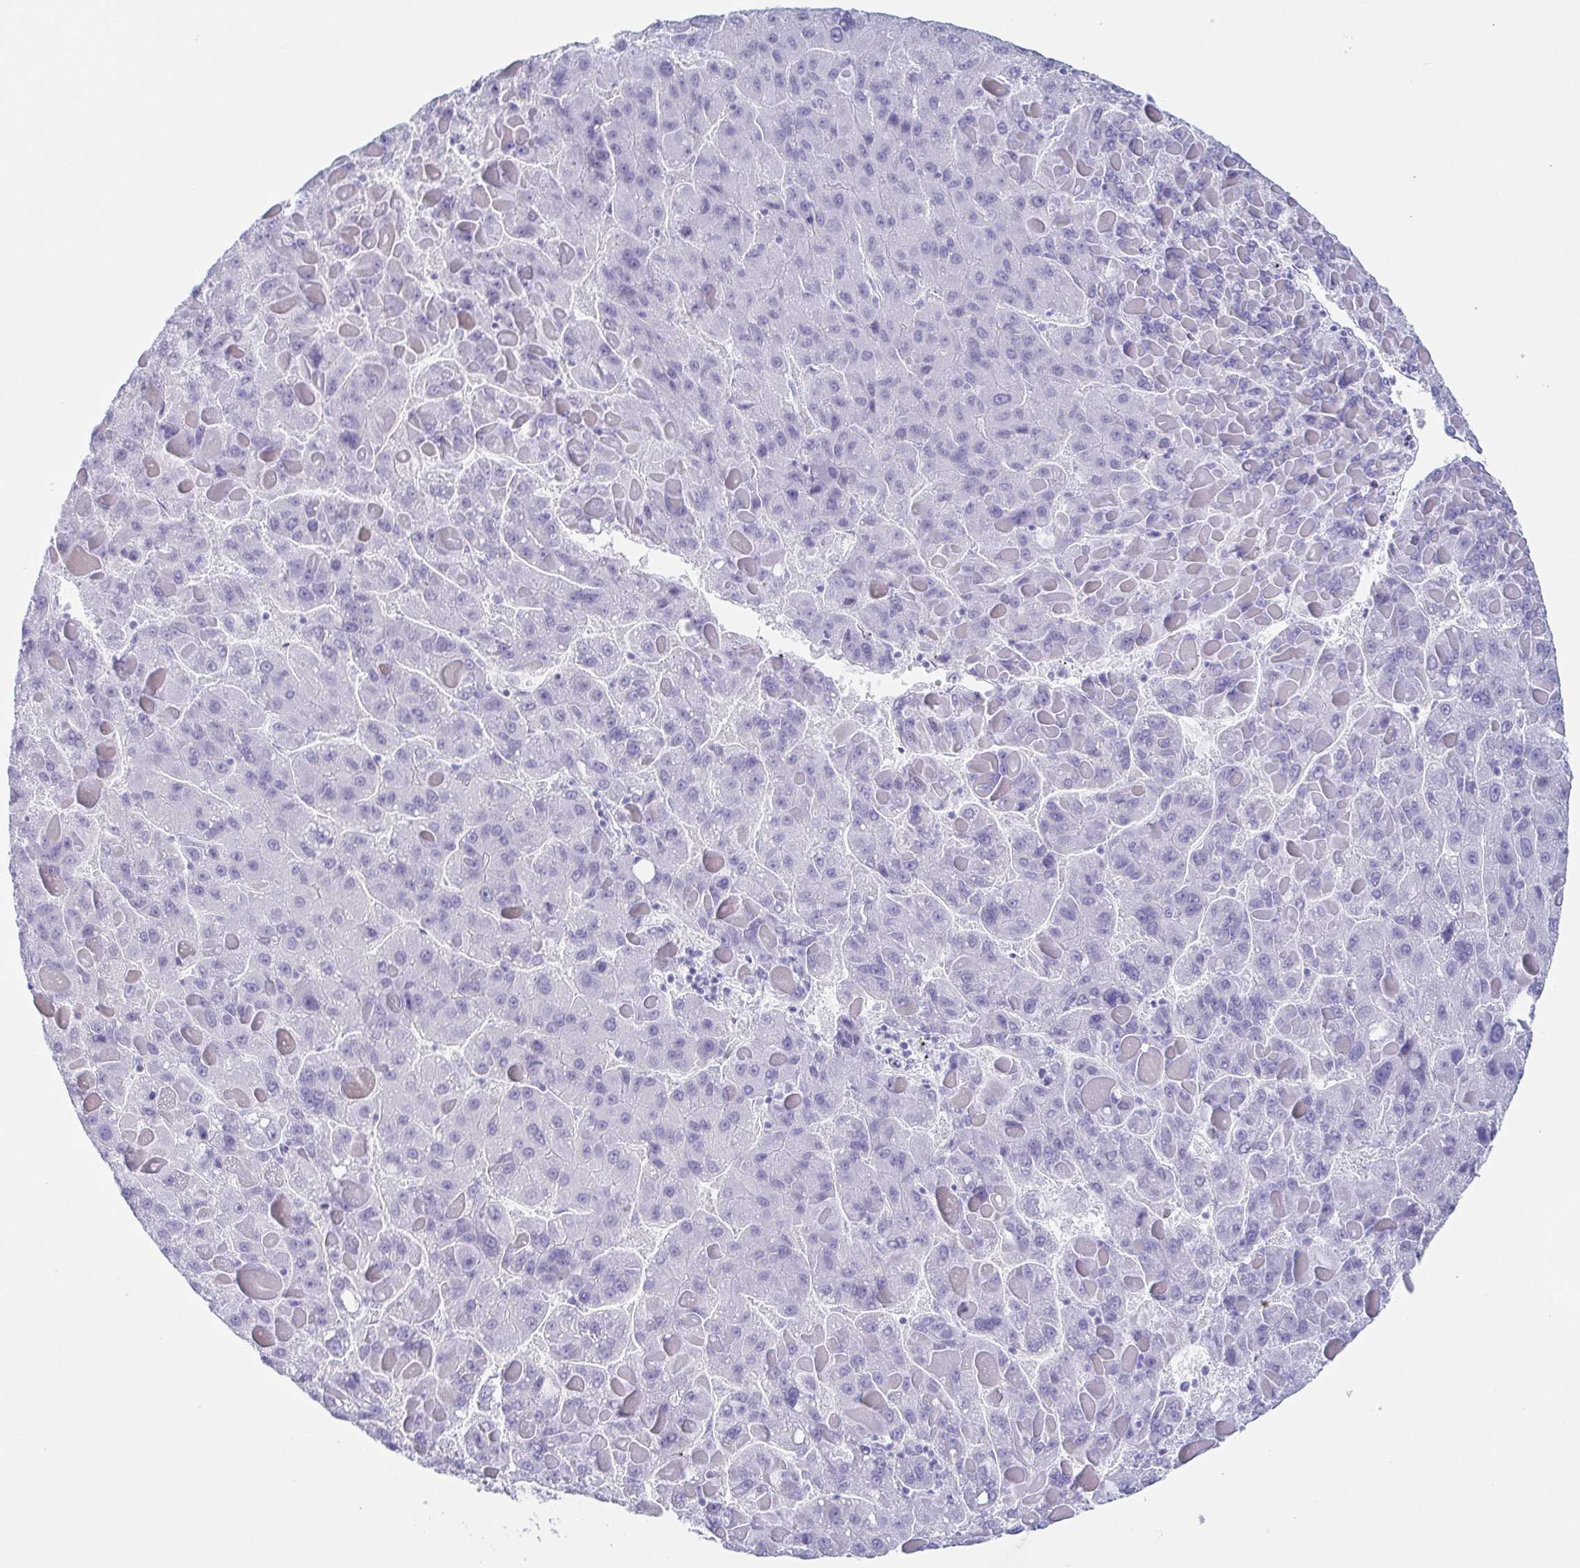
{"staining": {"intensity": "negative", "quantity": "none", "location": "none"}, "tissue": "liver cancer", "cell_type": "Tumor cells", "image_type": "cancer", "snomed": [{"axis": "morphology", "description": "Carcinoma, Hepatocellular, NOS"}, {"axis": "topography", "description": "Liver"}], "caption": "Immunohistochemistry of liver cancer (hepatocellular carcinoma) displays no staining in tumor cells. (DAB IHC, high magnification).", "gene": "PRR4", "patient": {"sex": "female", "age": 82}}